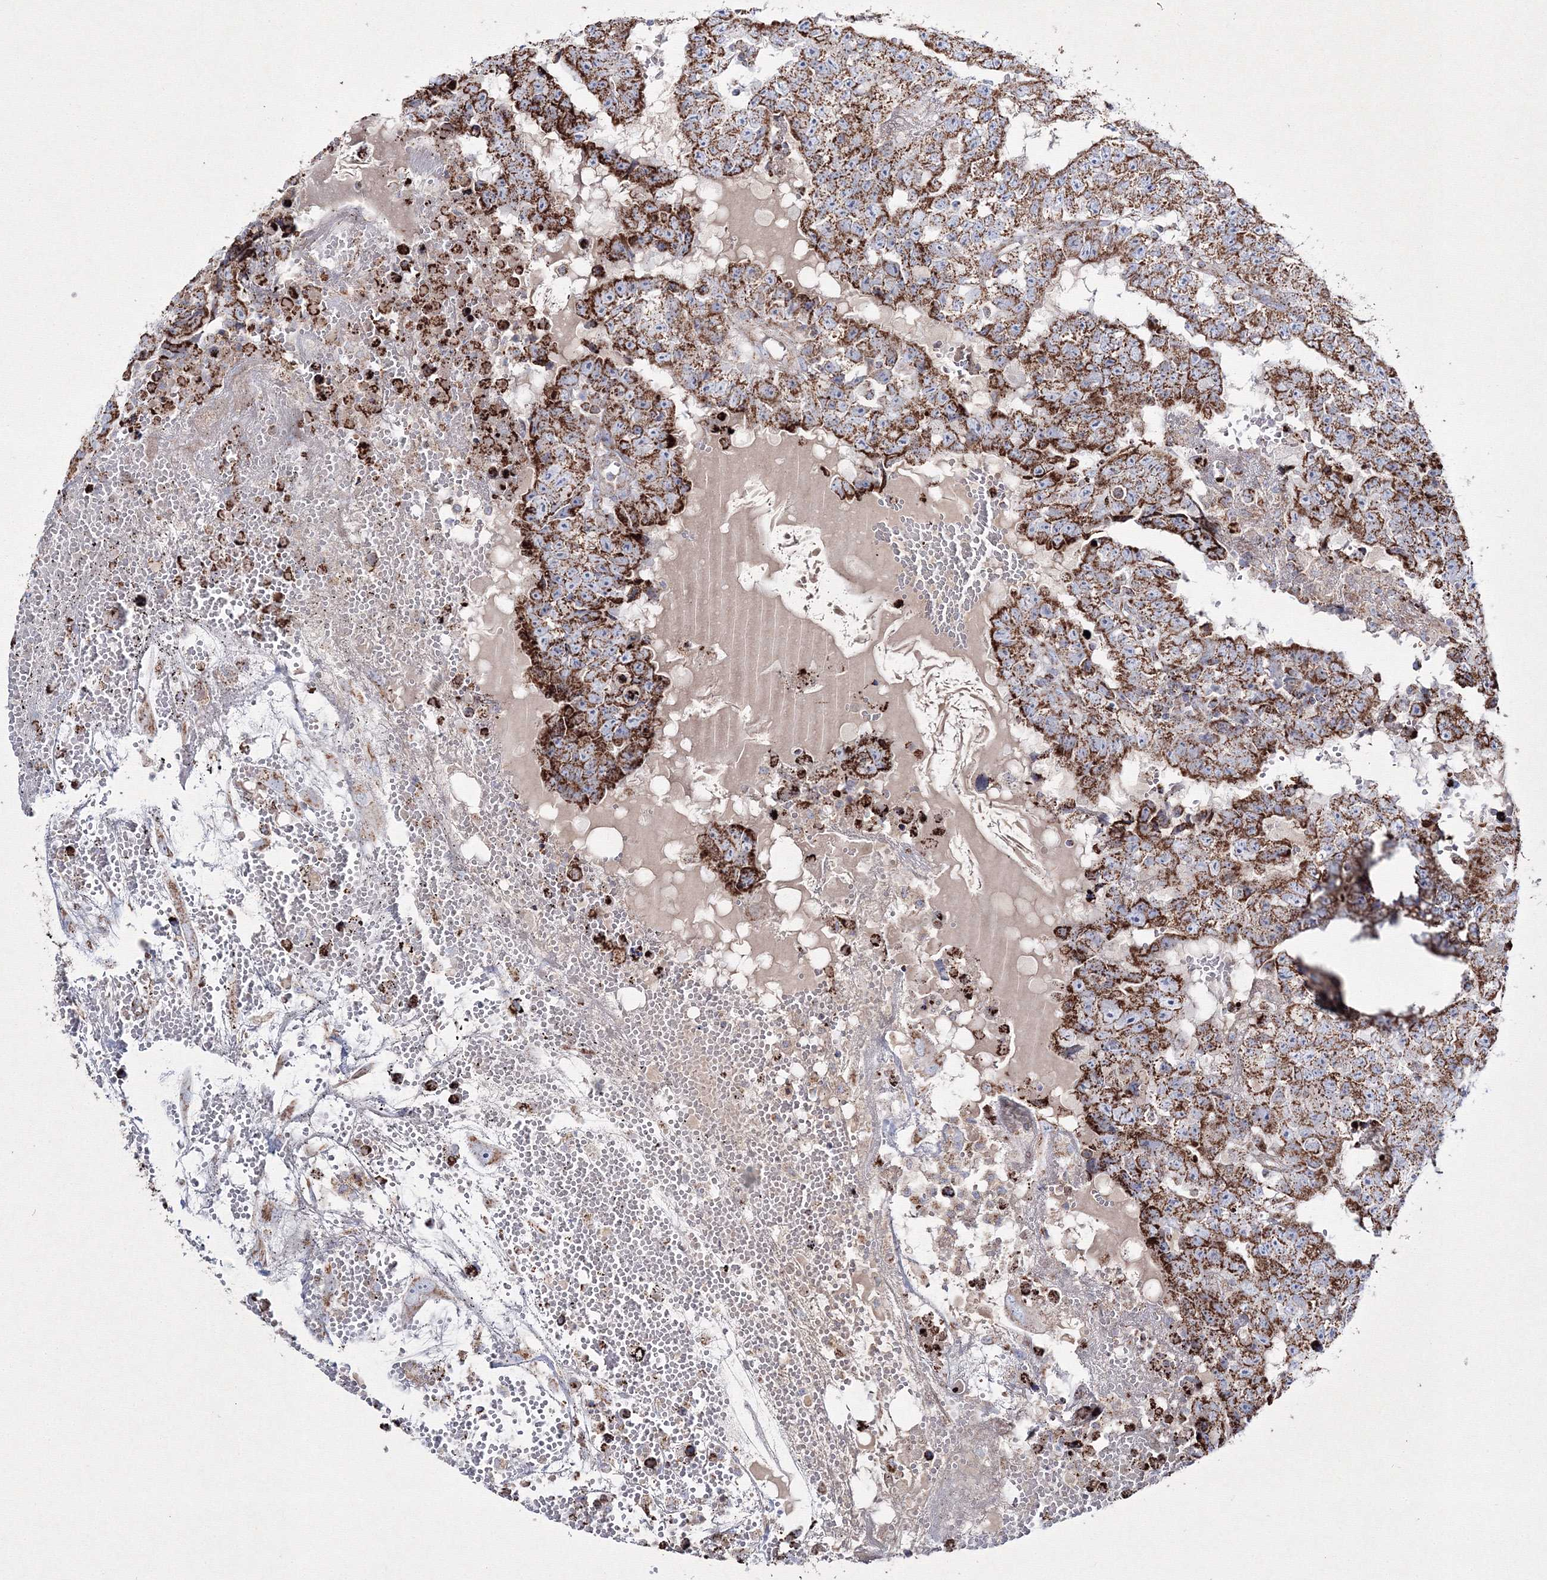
{"staining": {"intensity": "strong", "quantity": ">75%", "location": "cytoplasmic/membranous"}, "tissue": "testis cancer", "cell_type": "Tumor cells", "image_type": "cancer", "snomed": [{"axis": "morphology", "description": "Carcinoma, Embryonal, NOS"}, {"axis": "topography", "description": "Testis"}], "caption": "Brown immunohistochemical staining in human testis embryonal carcinoma demonstrates strong cytoplasmic/membranous positivity in about >75% of tumor cells. (DAB = brown stain, brightfield microscopy at high magnification).", "gene": "IGSF9", "patient": {"sex": "male", "age": 25}}